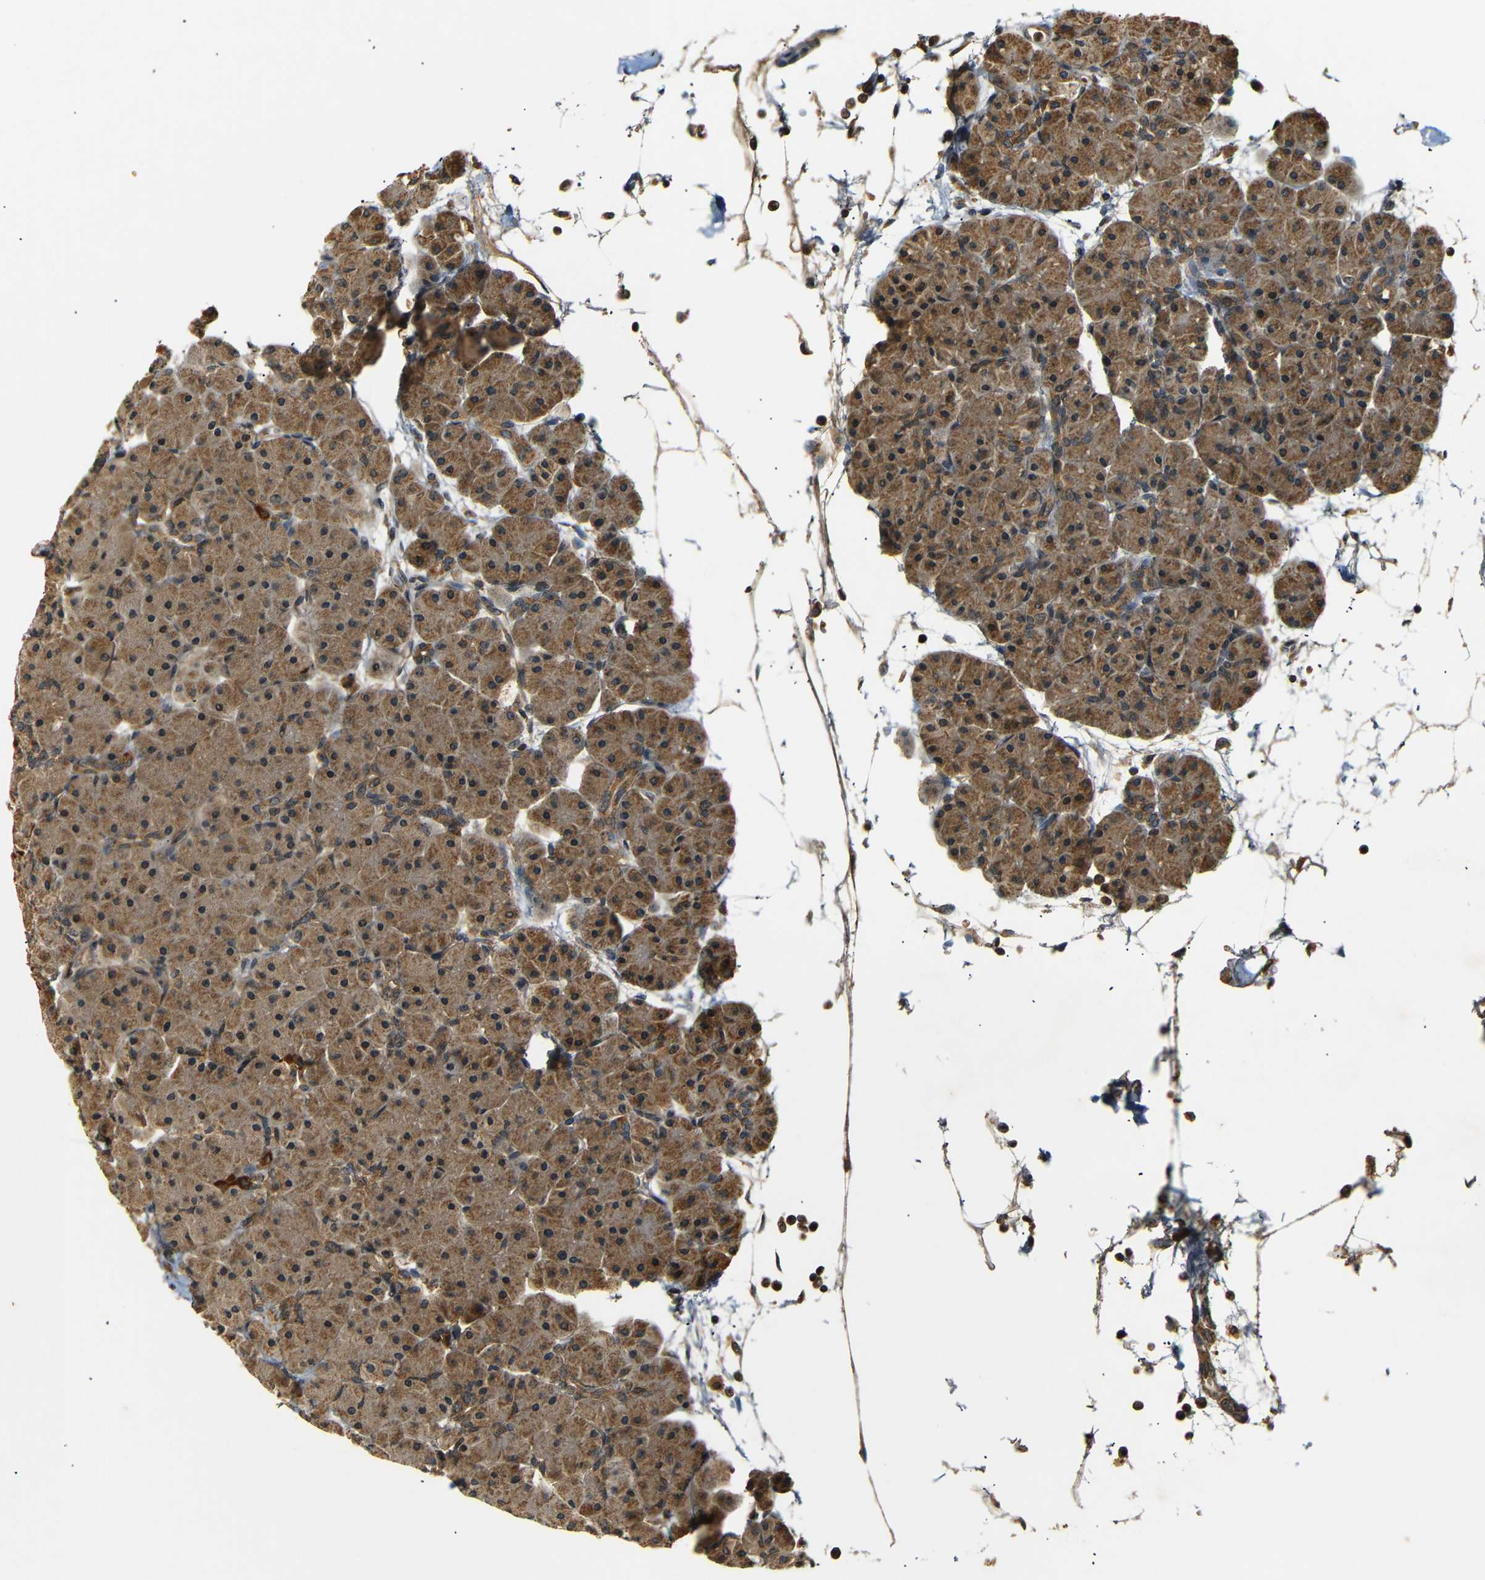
{"staining": {"intensity": "moderate", "quantity": ">75%", "location": "cytoplasmic/membranous"}, "tissue": "pancreas", "cell_type": "Exocrine glandular cells", "image_type": "normal", "snomed": [{"axis": "morphology", "description": "Normal tissue, NOS"}, {"axis": "topography", "description": "Pancreas"}], "caption": "The image exhibits staining of benign pancreas, revealing moderate cytoplasmic/membranous protein expression (brown color) within exocrine glandular cells. (DAB IHC with brightfield microscopy, high magnification).", "gene": "TANK", "patient": {"sex": "male", "age": 66}}